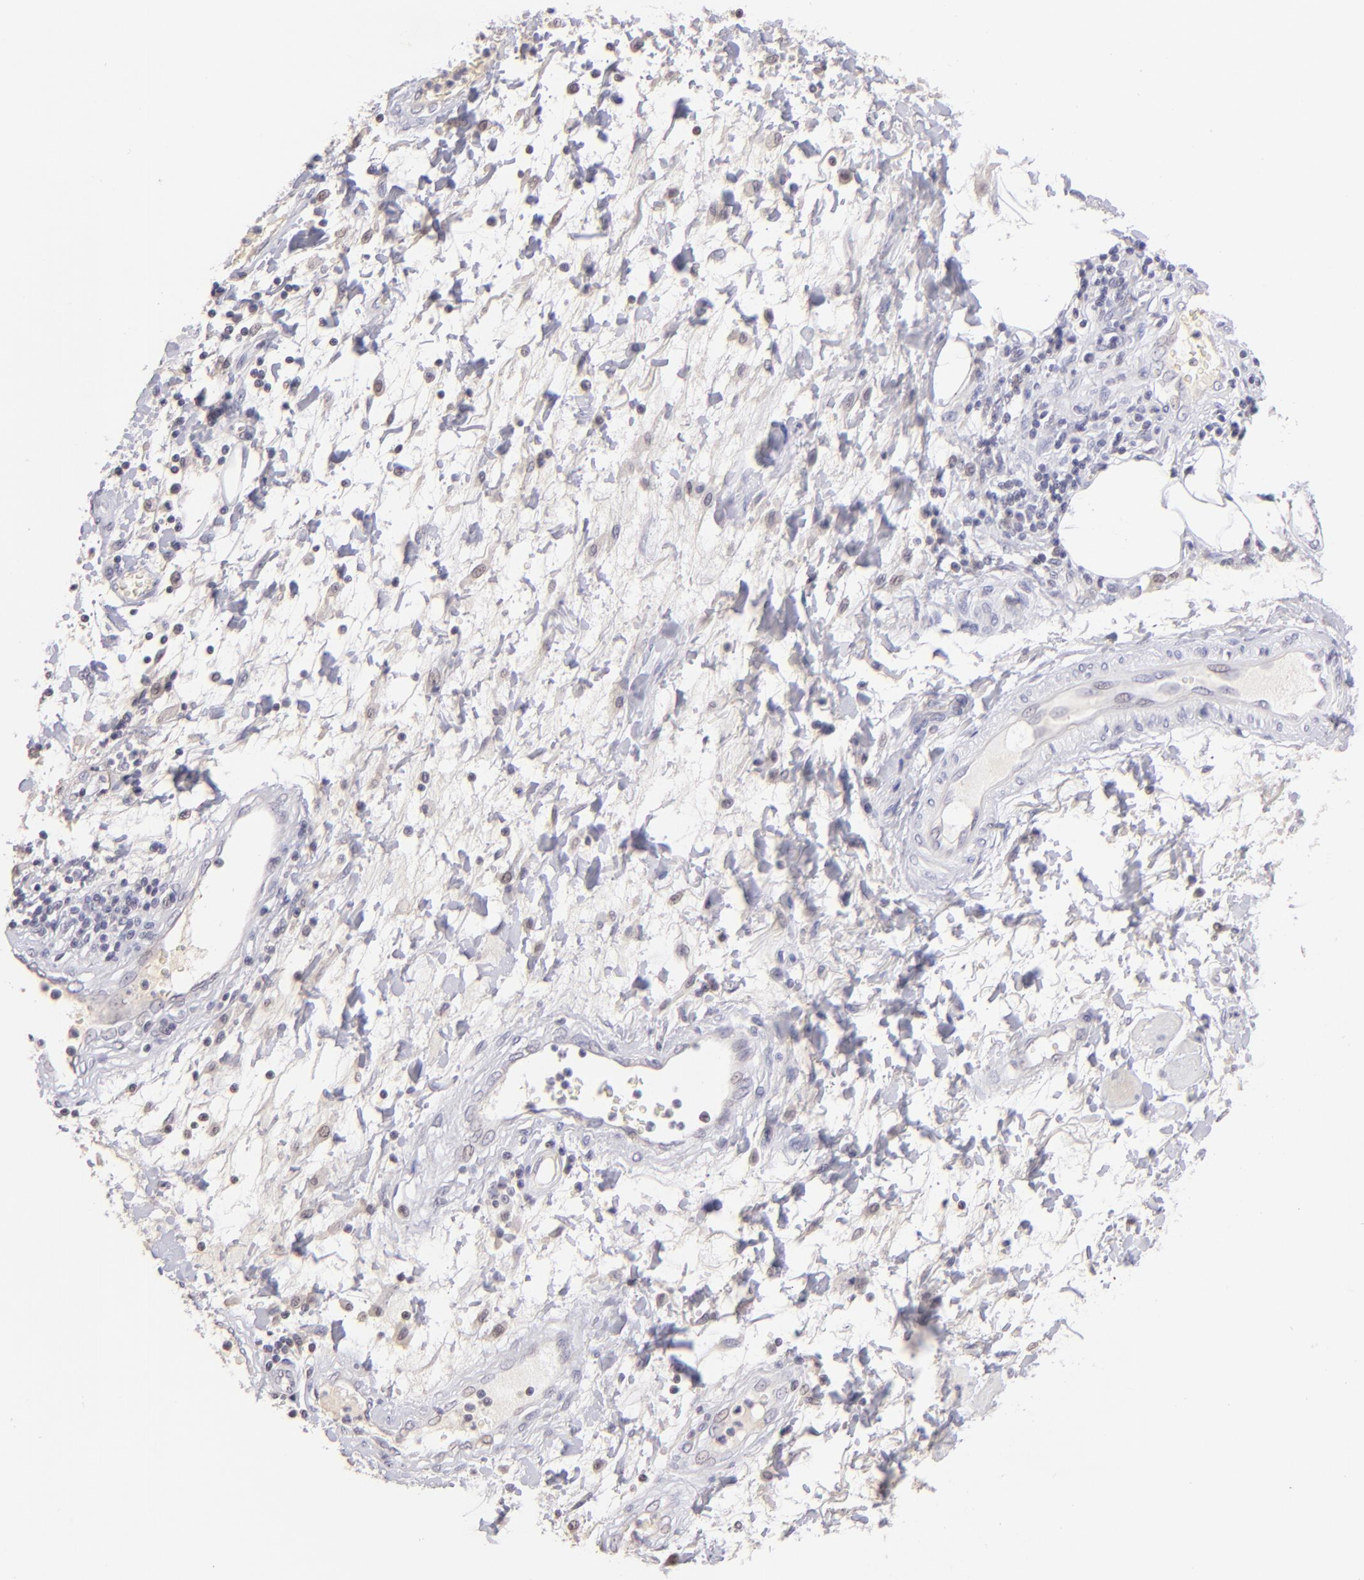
{"staining": {"intensity": "negative", "quantity": "none", "location": "none"}, "tissue": "stomach cancer", "cell_type": "Tumor cells", "image_type": "cancer", "snomed": [{"axis": "morphology", "description": "Adenocarcinoma, NOS"}, {"axis": "topography", "description": "Pancreas"}, {"axis": "topography", "description": "Stomach, upper"}], "caption": "Immunohistochemistry photomicrograph of neoplastic tissue: human stomach cancer (adenocarcinoma) stained with DAB demonstrates no significant protein expression in tumor cells.", "gene": "MAGEA1", "patient": {"sex": "male", "age": 77}}